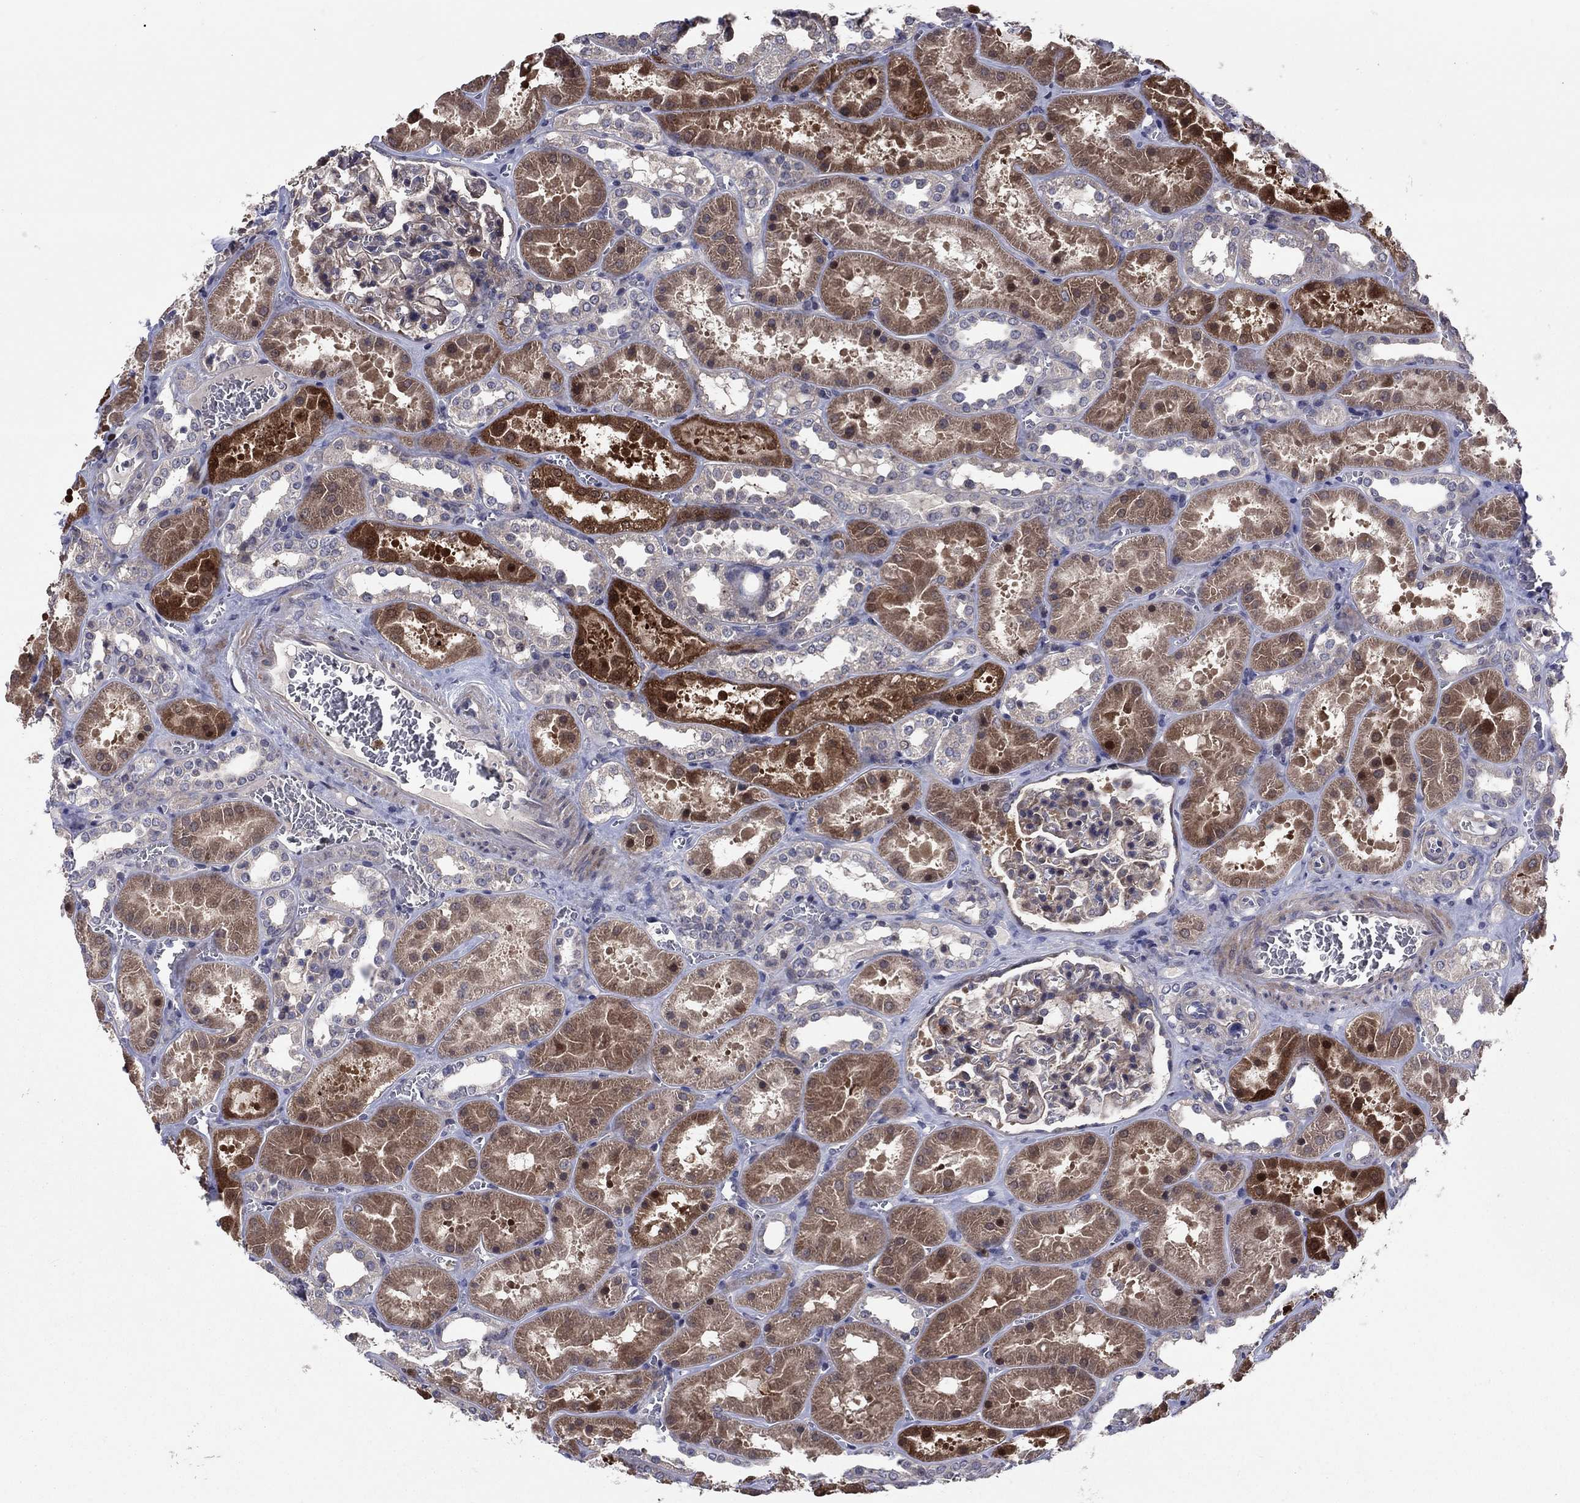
{"staining": {"intensity": "strong", "quantity": "<25%", "location": "cytoplasmic/membranous"}, "tissue": "kidney", "cell_type": "Cells in glomeruli", "image_type": "normal", "snomed": [{"axis": "morphology", "description": "Normal tissue, NOS"}, {"axis": "topography", "description": "Kidney"}], "caption": "Immunohistochemistry histopathology image of unremarkable kidney: human kidney stained using immunohistochemistry (IHC) displays medium levels of strong protein expression localized specifically in the cytoplasmic/membranous of cells in glomeruli, appearing as a cytoplasmic/membranous brown color.", "gene": "MSRB1", "patient": {"sex": "female", "age": 41}}